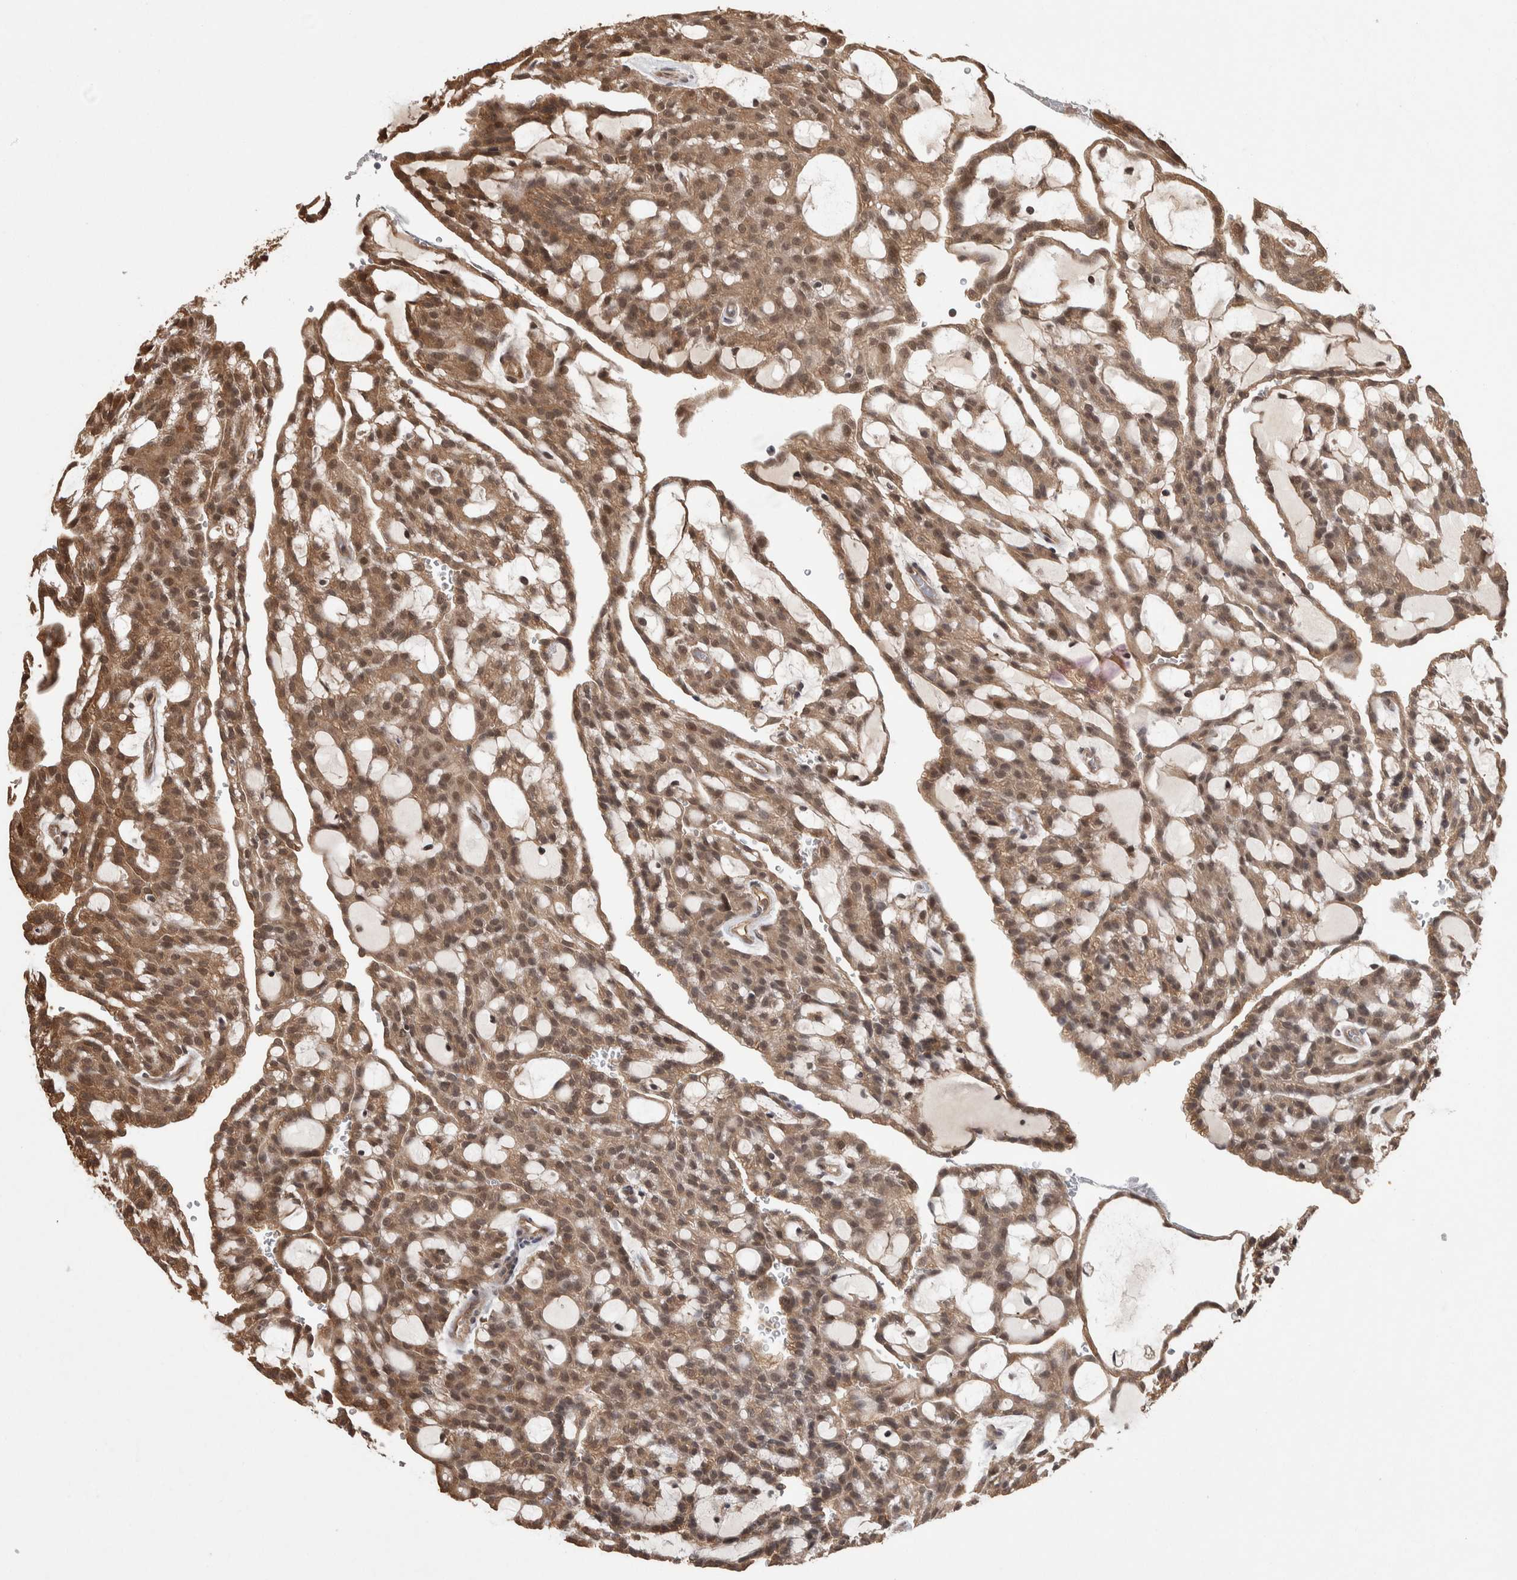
{"staining": {"intensity": "moderate", "quantity": ">75%", "location": "cytoplasmic/membranous,nuclear"}, "tissue": "renal cancer", "cell_type": "Tumor cells", "image_type": "cancer", "snomed": [{"axis": "morphology", "description": "Adenocarcinoma, NOS"}, {"axis": "topography", "description": "Kidney"}], "caption": "Immunohistochemical staining of renal adenocarcinoma shows medium levels of moderate cytoplasmic/membranous and nuclear expression in about >75% of tumor cells.", "gene": "ZNF592", "patient": {"sex": "male", "age": 63}}